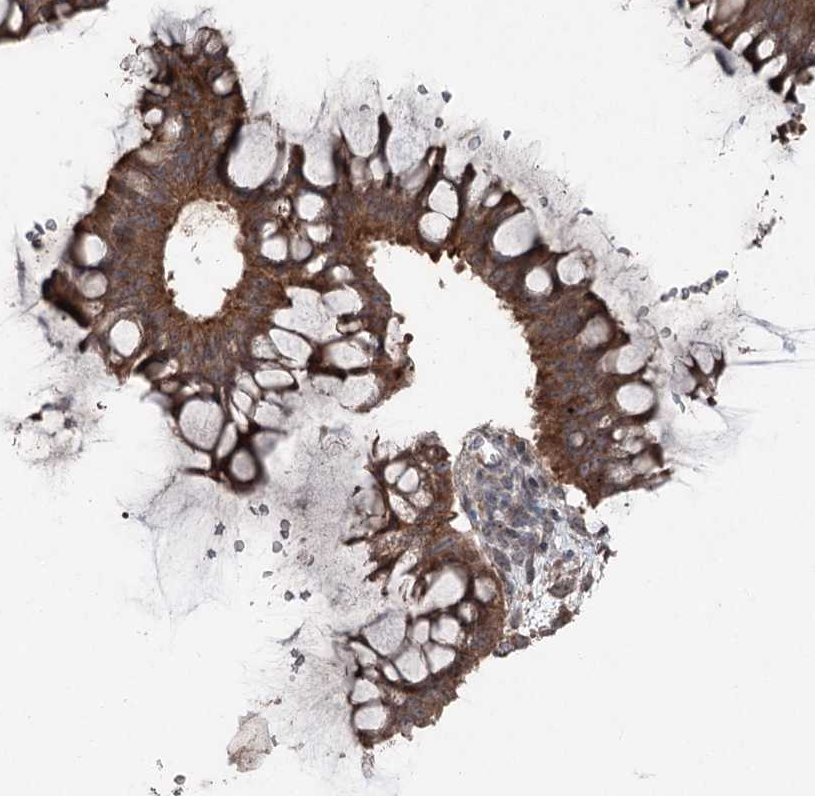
{"staining": {"intensity": "moderate", "quantity": ">75%", "location": "cytoplasmic/membranous"}, "tissue": "ovarian cancer", "cell_type": "Tumor cells", "image_type": "cancer", "snomed": [{"axis": "morphology", "description": "Cystadenocarcinoma, mucinous, NOS"}, {"axis": "topography", "description": "Ovary"}], "caption": "Mucinous cystadenocarcinoma (ovarian) was stained to show a protein in brown. There is medium levels of moderate cytoplasmic/membranous positivity in about >75% of tumor cells. (brown staining indicates protein expression, while blue staining denotes nuclei).", "gene": "MAPK8IP2", "patient": {"sex": "female", "age": 73}}